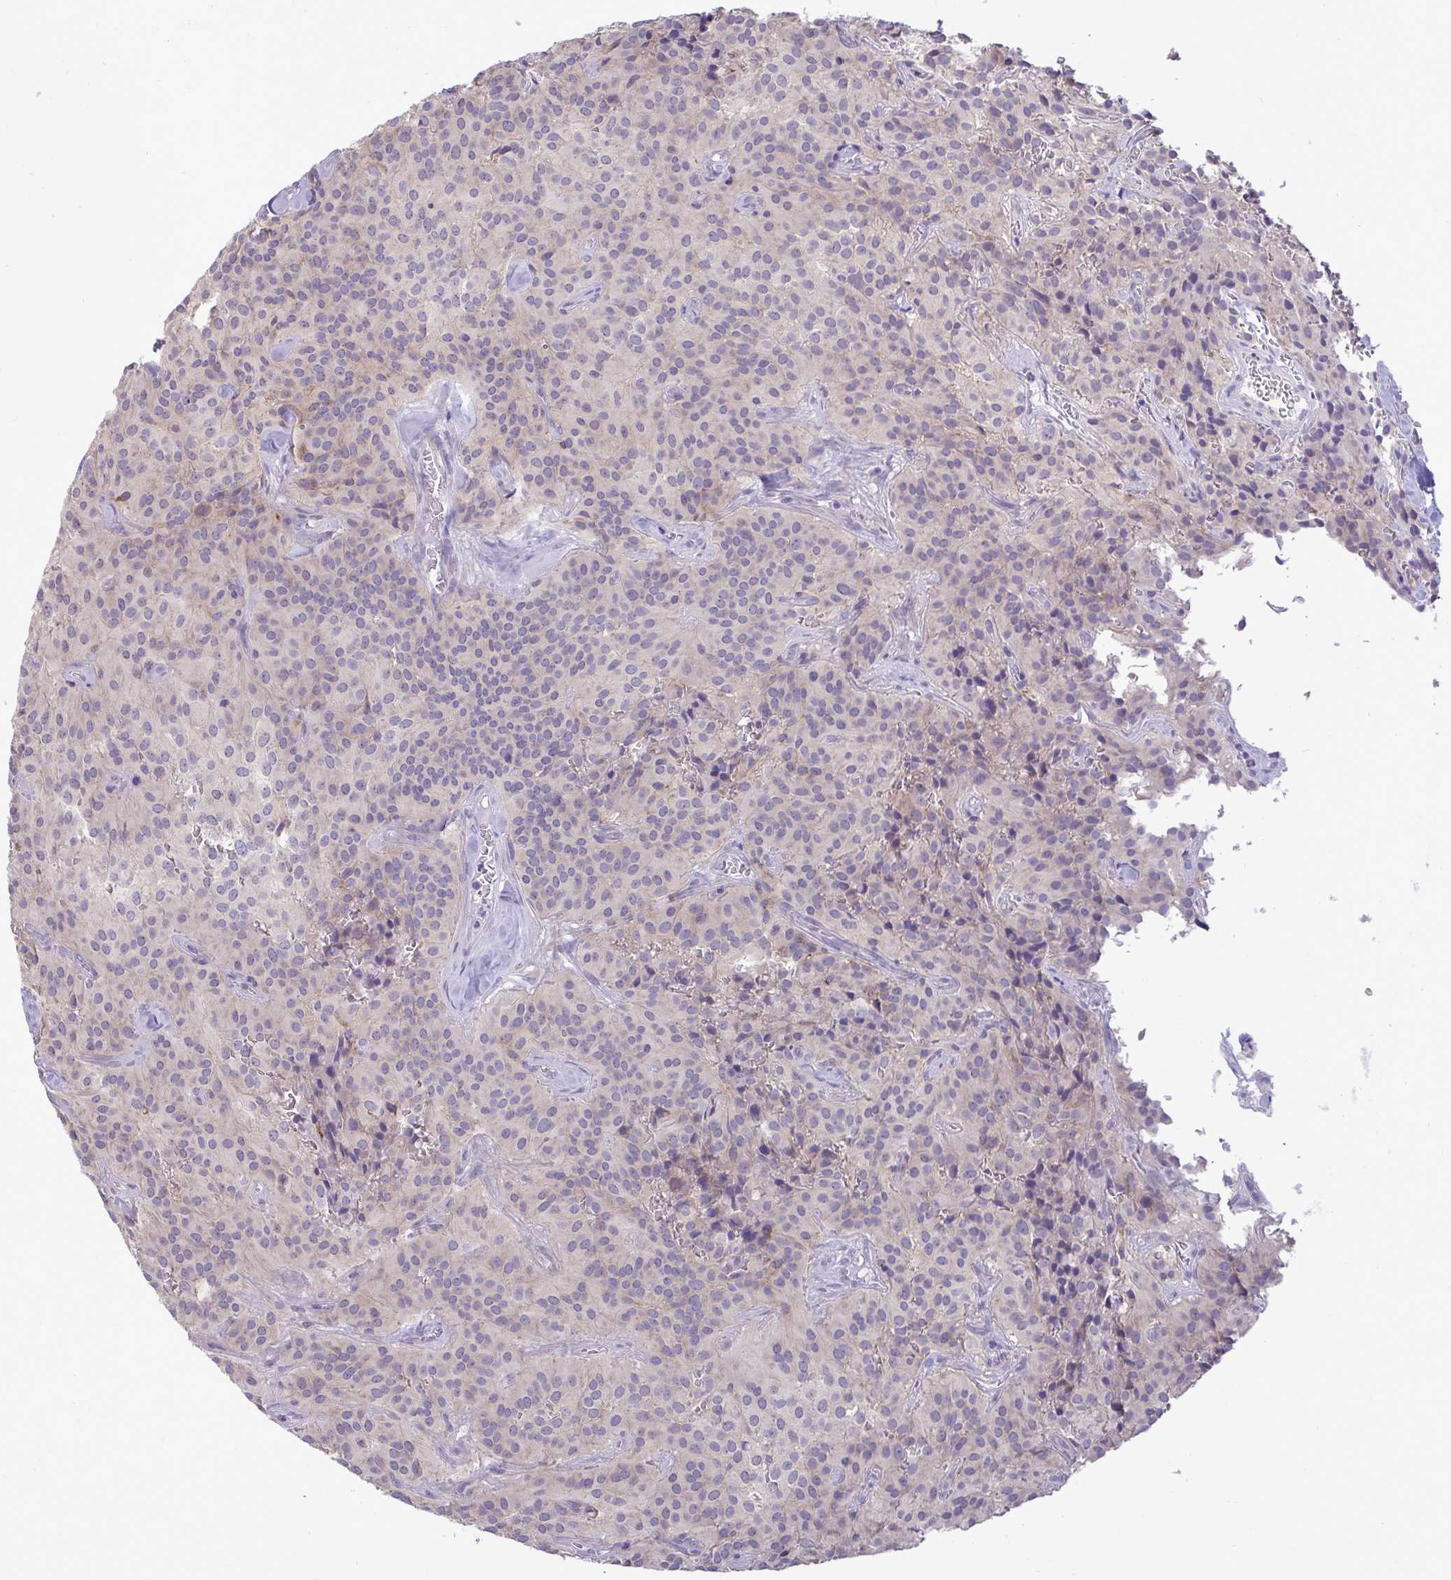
{"staining": {"intensity": "weak", "quantity": "<25%", "location": "cytoplasmic/membranous"}, "tissue": "glioma", "cell_type": "Tumor cells", "image_type": "cancer", "snomed": [{"axis": "morphology", "description": "Glioma, malignant, Low grade"}, {"axis": "topography", "description": "Brain"}], "caption": "This is an IHC micrograph of glioma. There is no staining in tumor cells.", "gene": "TMEM41A", "patient": {"sex": "male", "age": 42}}